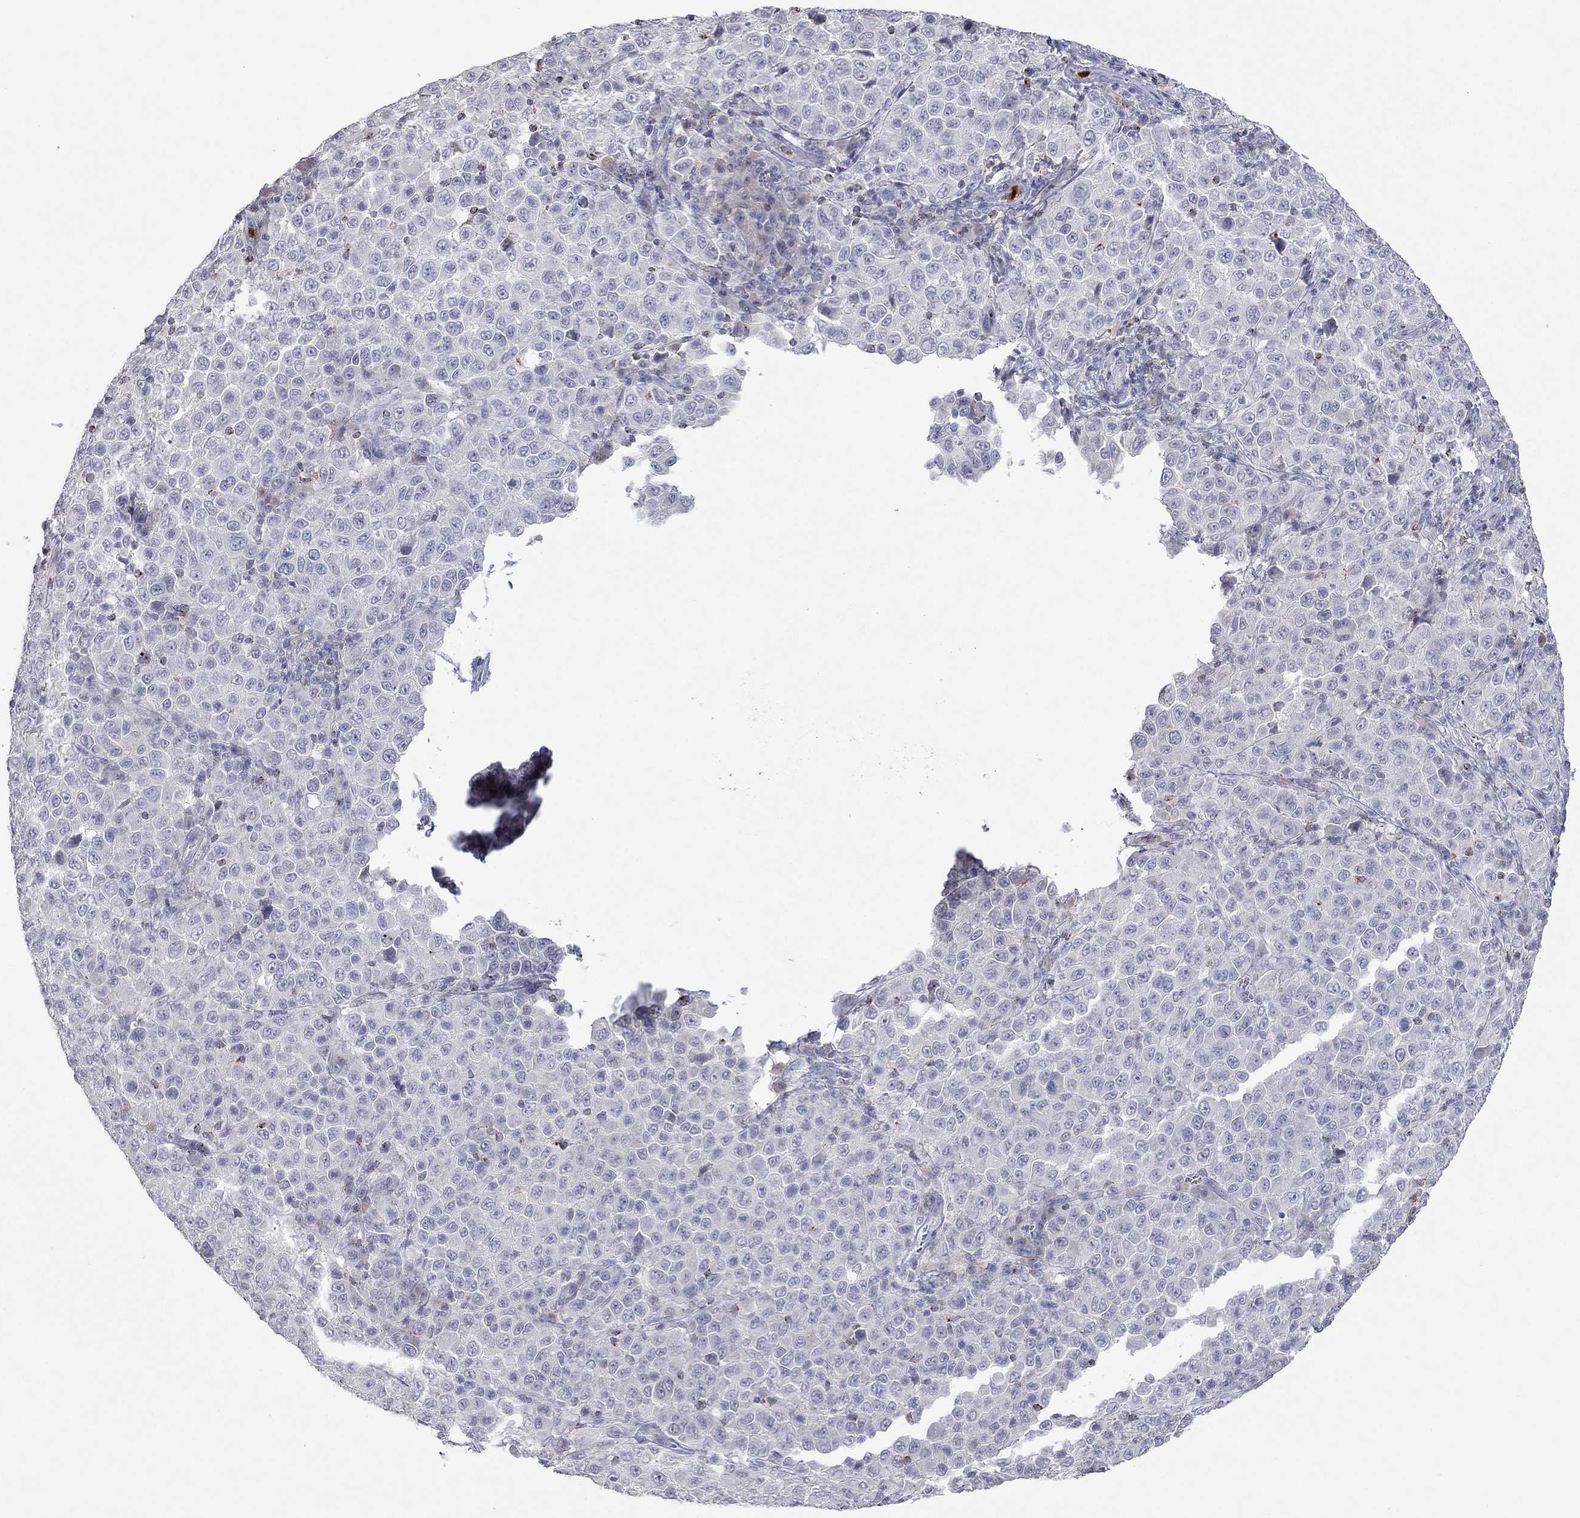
{"staining": {"intensity": "negative", "quantity": "none", "location": "none"}, "tissue": "melanoma", "cell_type": "Tumor cells", "image_type": "cancer", "snomed": [{"axis": "morphology", "description": "Malignant melanoma, NOS"}, {"axis": "topography", "description": "Skin"}], "caption": "High power microscopy photomicrograph of an immunohistochemistry (IHC) image of malignant melanoma, revealing no significant positivity in tumor cells. (Brightfield microscopy of DAB (3,3'-diaminobenzidine) immunohistochemistry at high magnification).", "gene": "CCL5", "patient": {"sex": "female", "age": 57}}